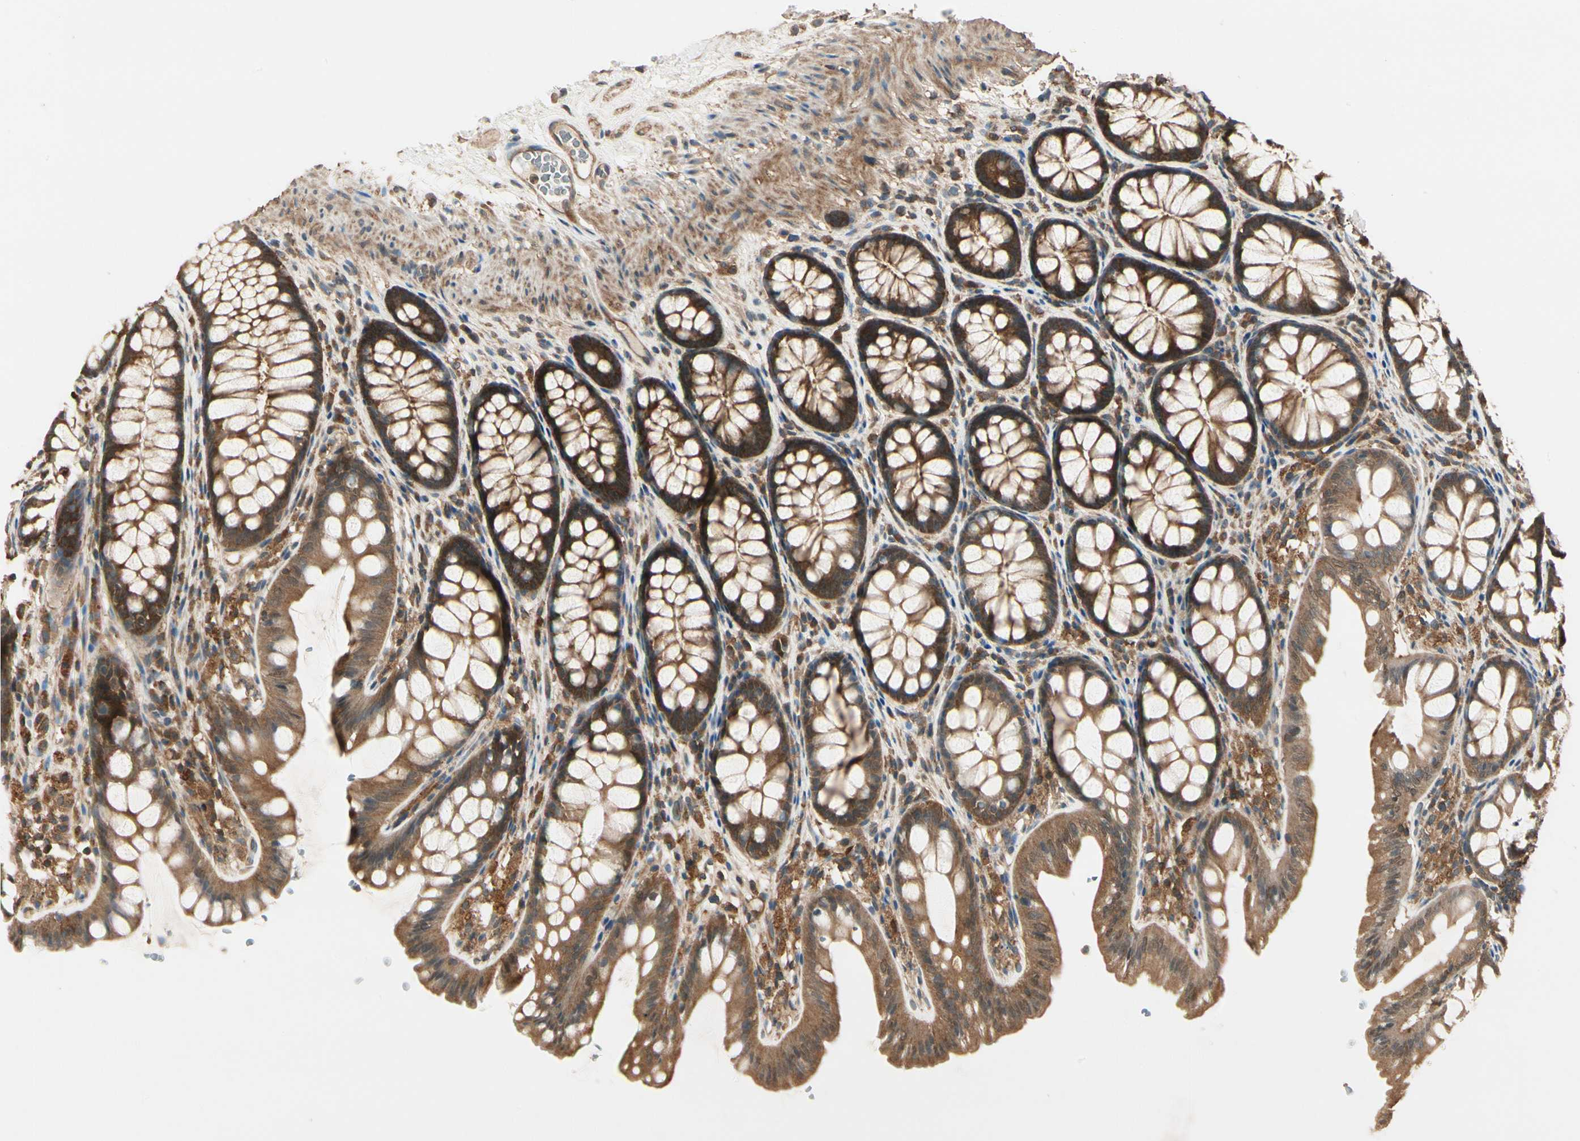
{"staining": {"intensity": "moderate", "quantity": "25%-75%", "location": "cytoplasmic/membranous"}, "tissue": "colon", "cell_type": "Endothelial cells", "image_type": "normal", "snomed": [{"axis": "morphology", "description": "Normal tissue, NOS"}, {"axis": "topography", "description": "Colon"}], "caption": "Endothelial cells show moderate cytoplasmic/membranous staining in approximately 25%-75% of cells in unremarkable colon.", "gene": "CCT7", "patient": {"sex": "female", "age": 55}}